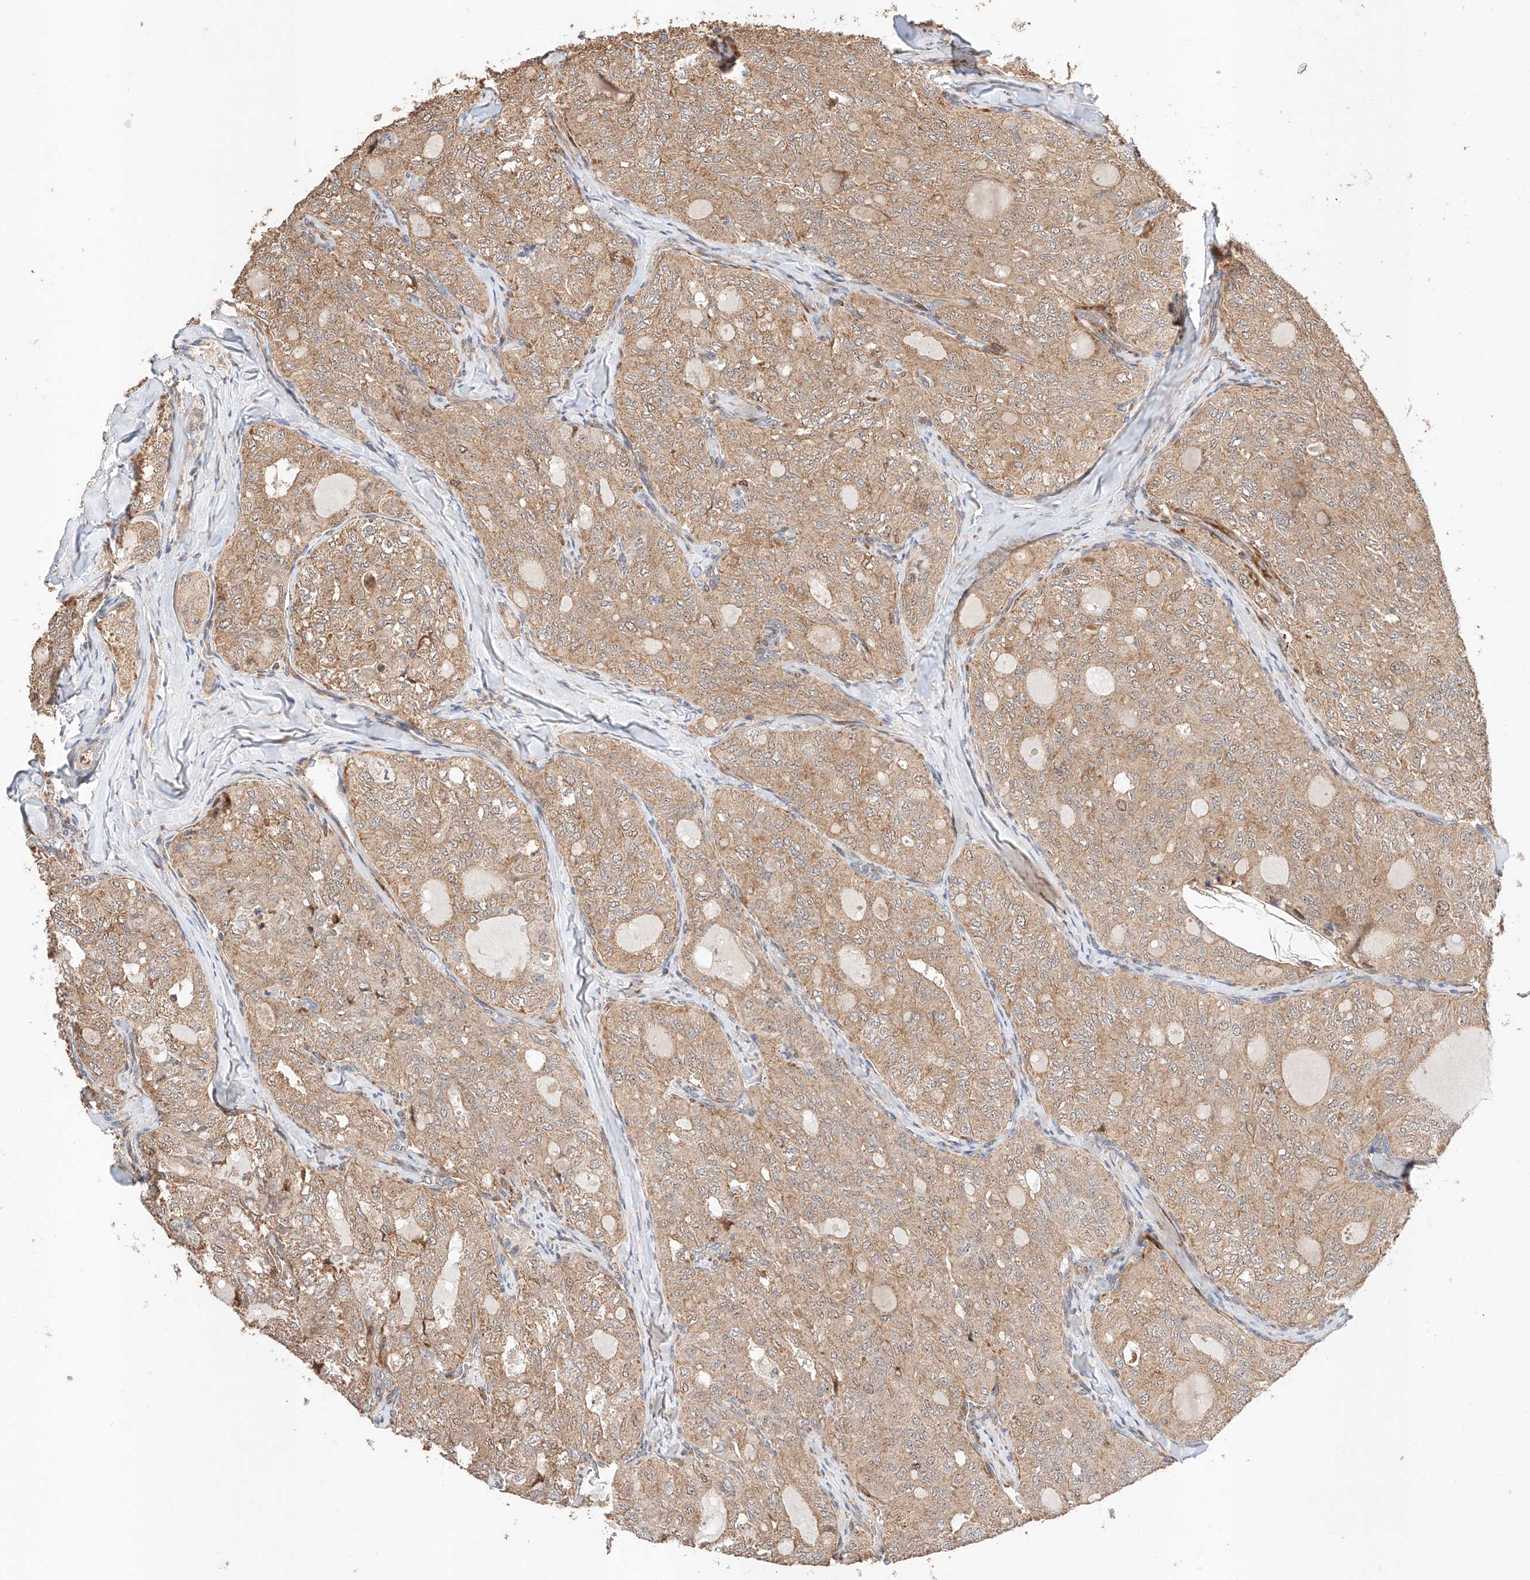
{"staining": {"intensity": "moderate", "quantity": ">75%", "location": "cytoplasmic/membranous"}, "tissue": "thyroid cancer", "cell_type": "Tumor cells", "image_type": "cancer", "snomed": [{"axis": "morphology", "description": "Follicular adenoma carcinoma, NOS"}, {"axis": "topography", "description": "Thyroid gland"}], "caption": "About >75% of tumor cells in thyroid follicular adenoma carcinoma reveal moderate cytoplasmic/membranous protein positivity as visualized by brown immunohistochemical staining.", "gene": "RAB23", "patient": {"sex": "male", "age": 75}}